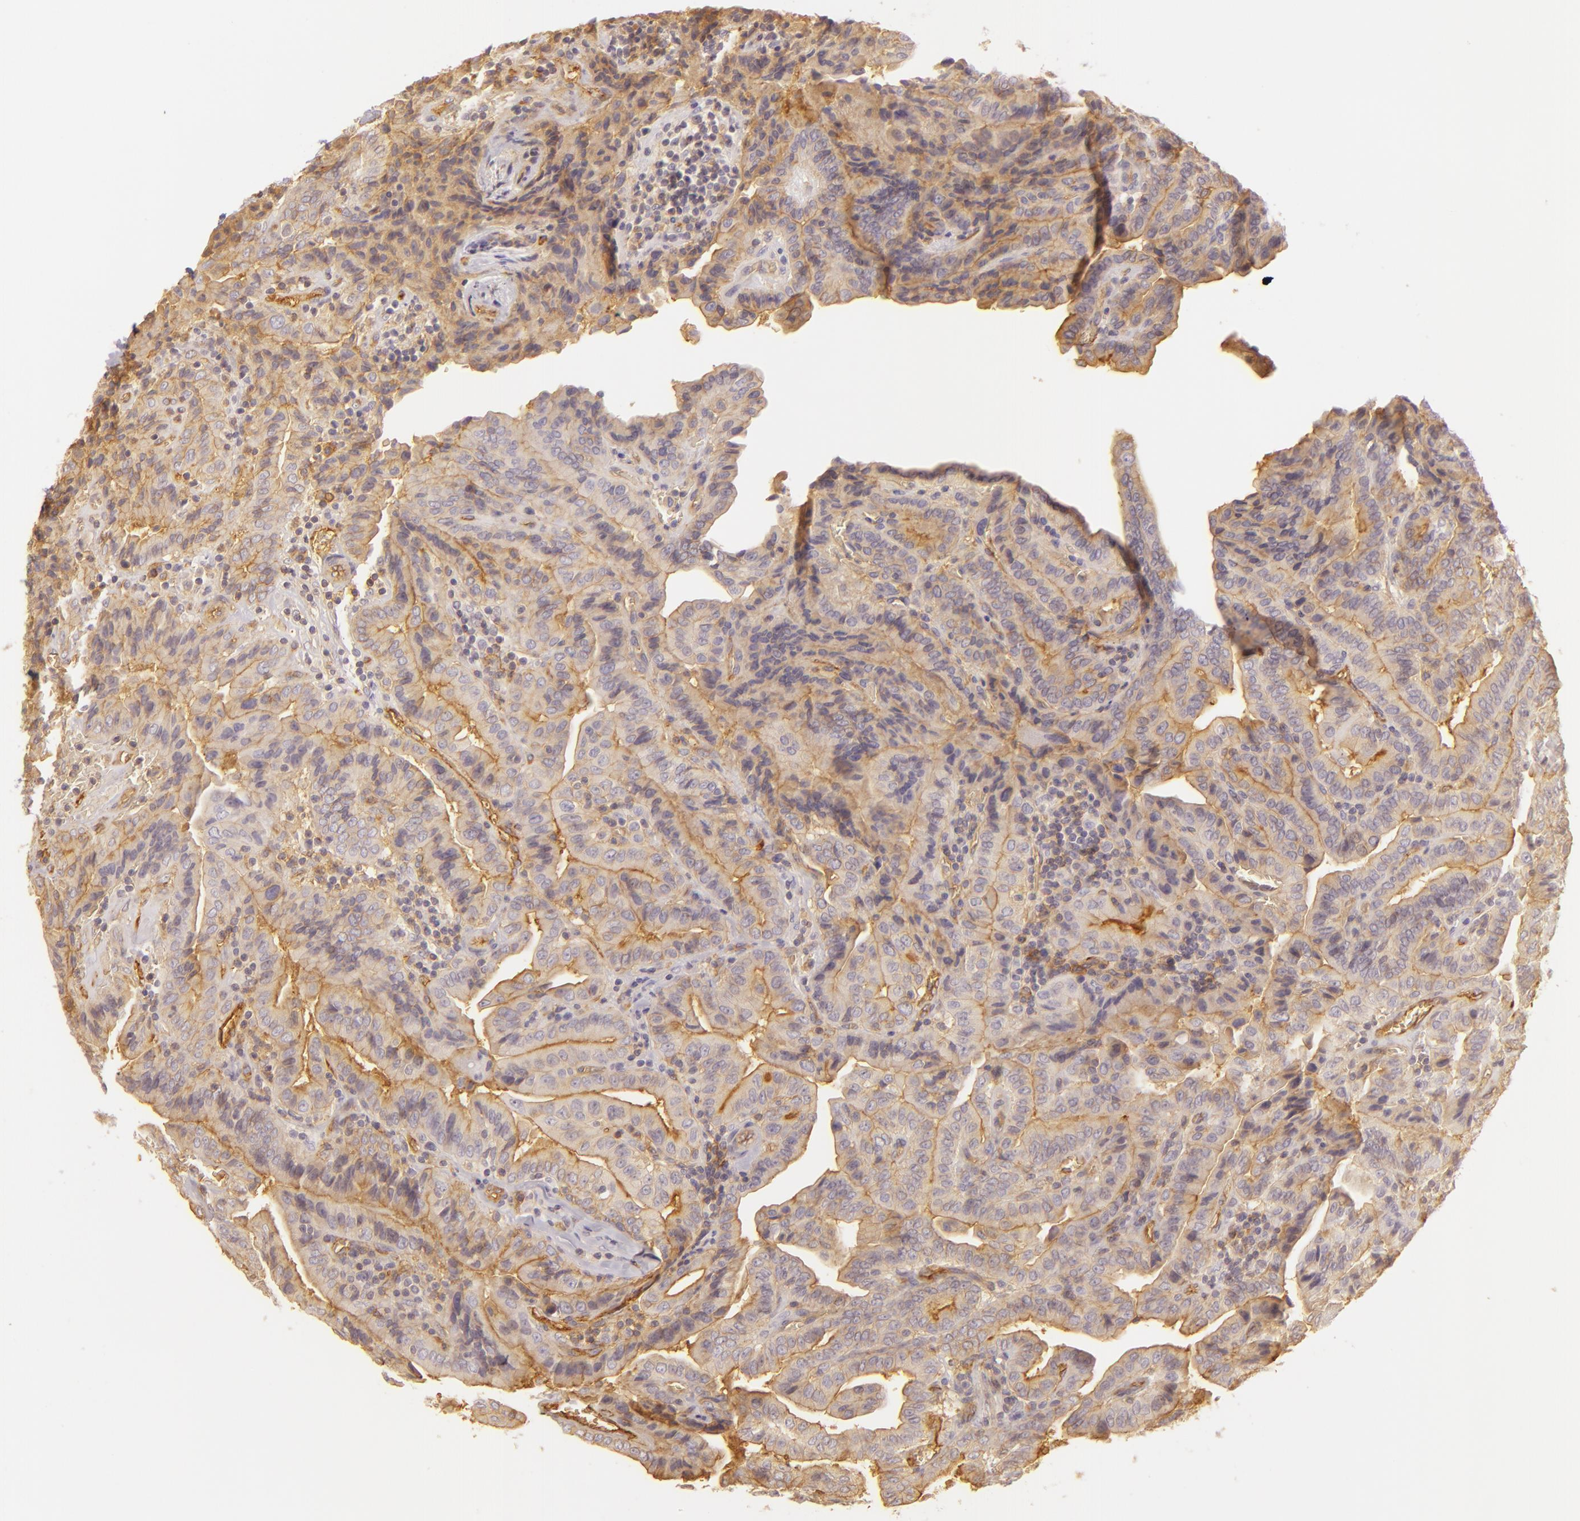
{"staining": {"intensity": "moderate", "quantity": ">75%", "location": "cytoplasmic/membranous"}, "tissue": "thyroid cancer", "cell_type": "Tumor cells", "image_type": "cancer", "snomed": [{"axis": "morphology", "description": "Papillary adenocarcinoma, NOS"}, {"axis": "topography", "description": "Thyroid gland"}], "caption": "A photomicrograph of thyroid cancer (papillary adenocarcinoma) stained for a protein demonstrates moderate cytoplasmic/membranous brown staining in tumor cells.", "gene": "CD59", "patient": {"sex": "female", "age": 71}}